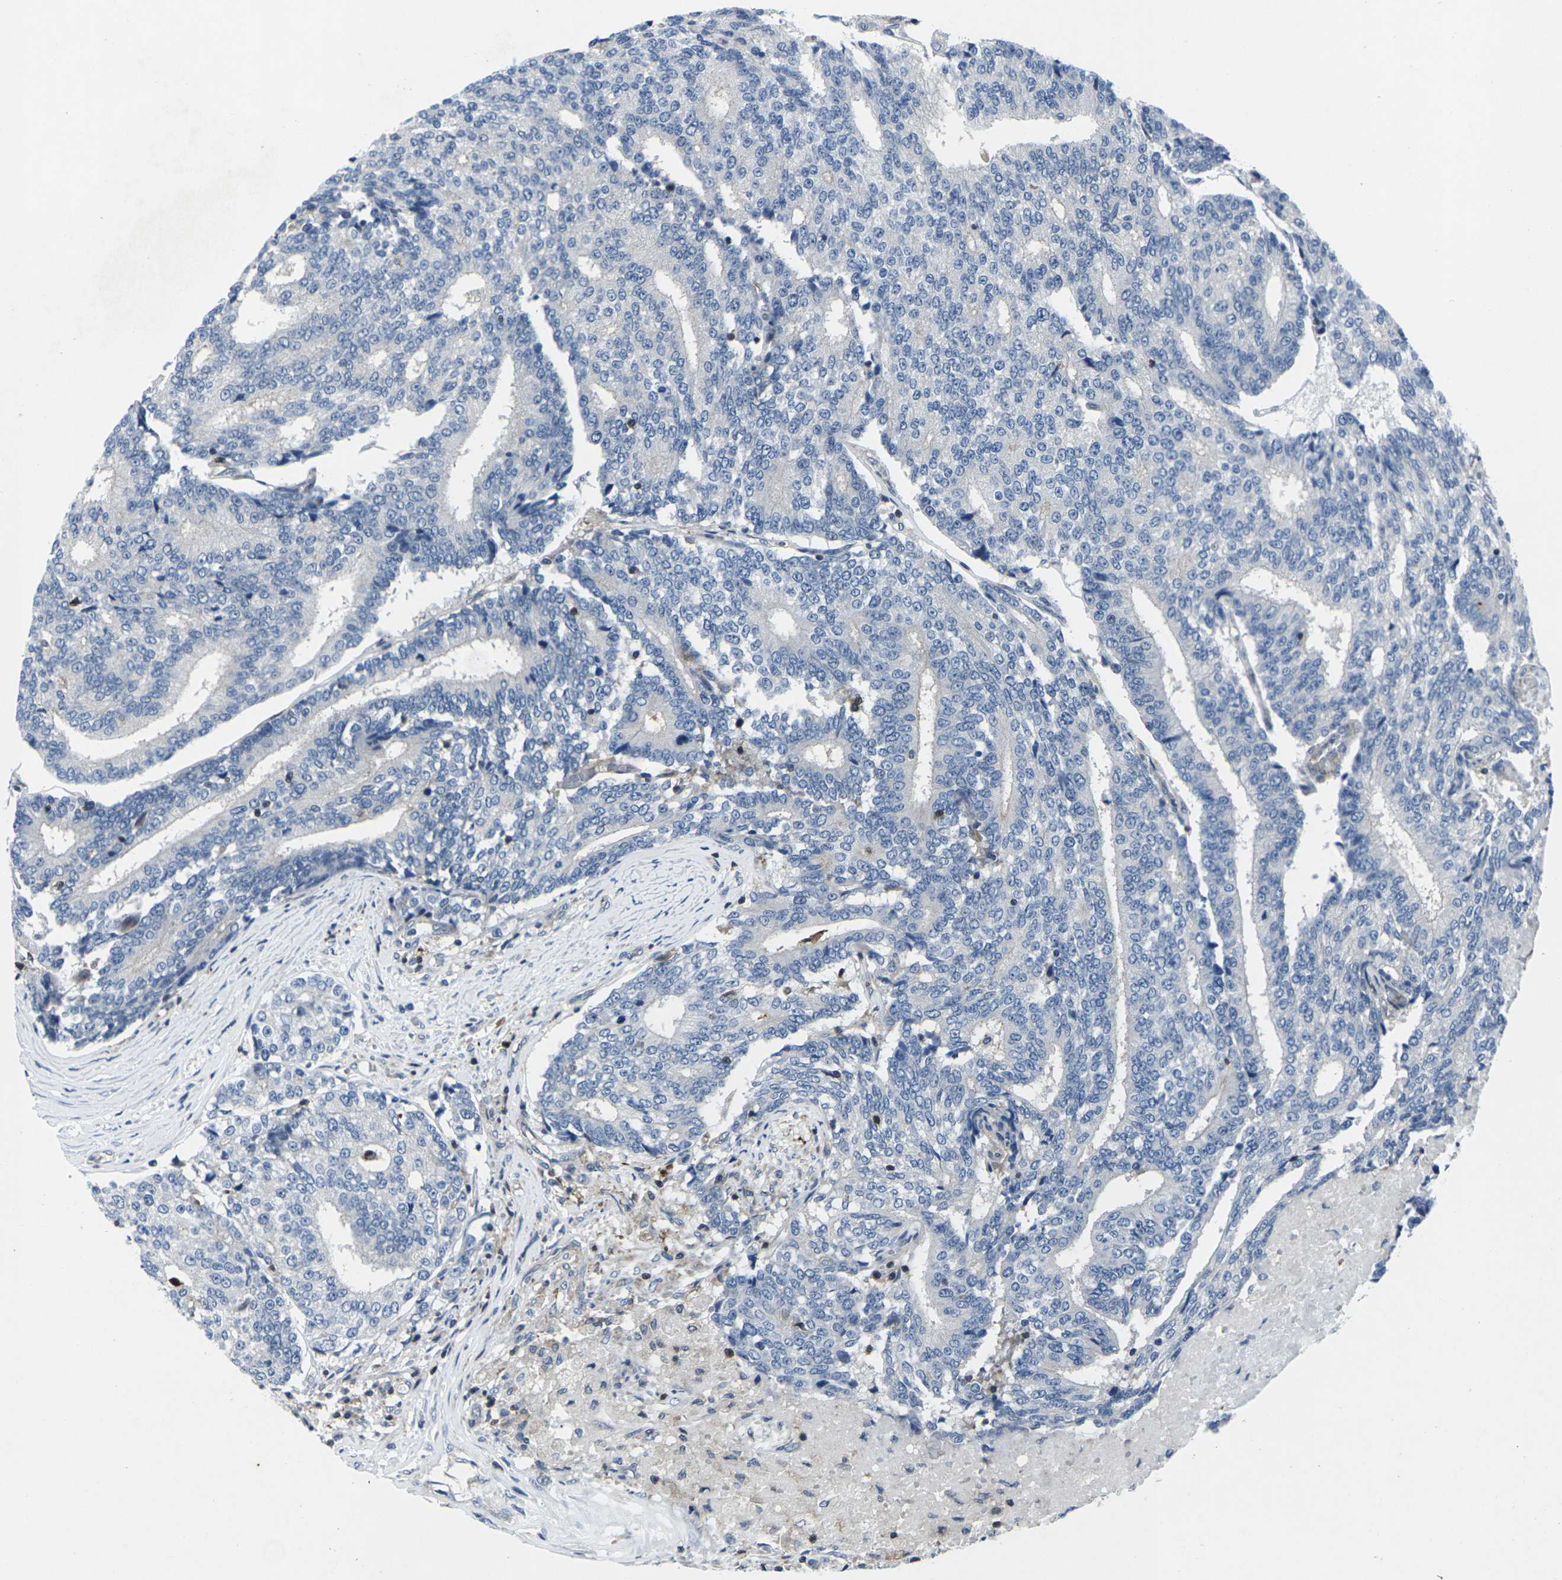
{"staining": {"intensity": "negative", "quantity": "none", "location": "none"}, "tissue": "prostate cancer", "cell_type": "Tumor cells", "image_type": "cancer", "snomed": [{"axis": "morphology", "description": "Normal tissue, NOS"}, {"axis": "morphology", "description": "Adenocarcinoma, High grade"}, {"axis": "topography", "description": "Prostate"}, {"axis": "topography", "description": "Seminal veicle"}], "caption": "Tumor cells show no significant protein positivity in prostate cancer (adenocarcinoma (high-grade)).", "gene": "STAT4", "patient": {"sex": "male", "age": 55}}